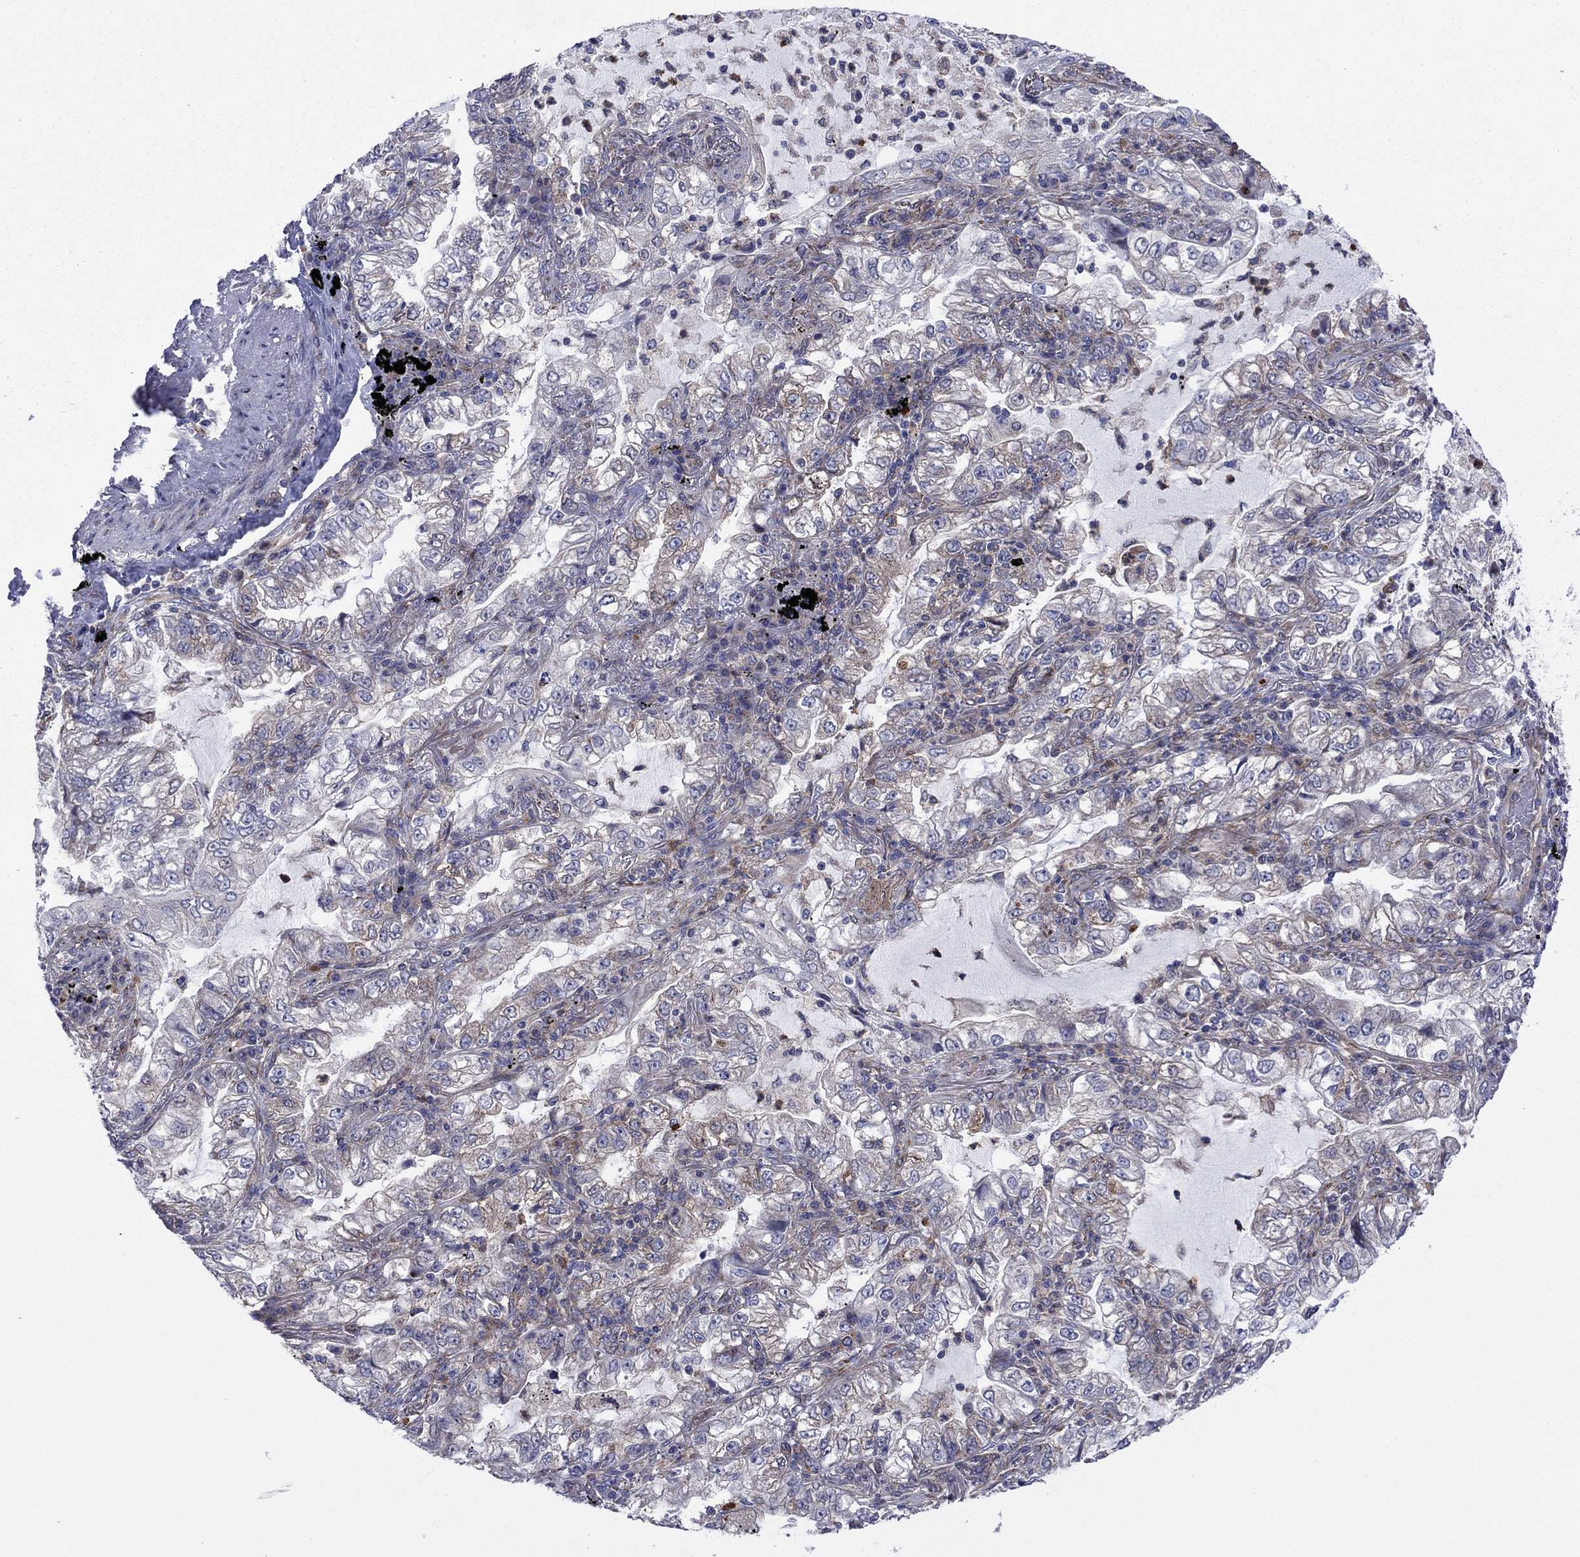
{"staining": {"intensity": "moderate", "quantity": "<25%", "location": "cytoplasmic/membranous"}, "tissue": "lung cancer", "cell_type": "Tumor cells", "image_type": "cancer", "snomed": [{"axis": "morphology", "description": "Adenocarcinoma, NOS"}, {"axis": "topography", "description": "Lung"}], "caption": "Lung adenocarcinoma stained for a protein displays moderate cytoplasmic/membranous positivity in tumor cells.", "gene": "GPR155", "patient": {"sex": "female", "age": 73}}